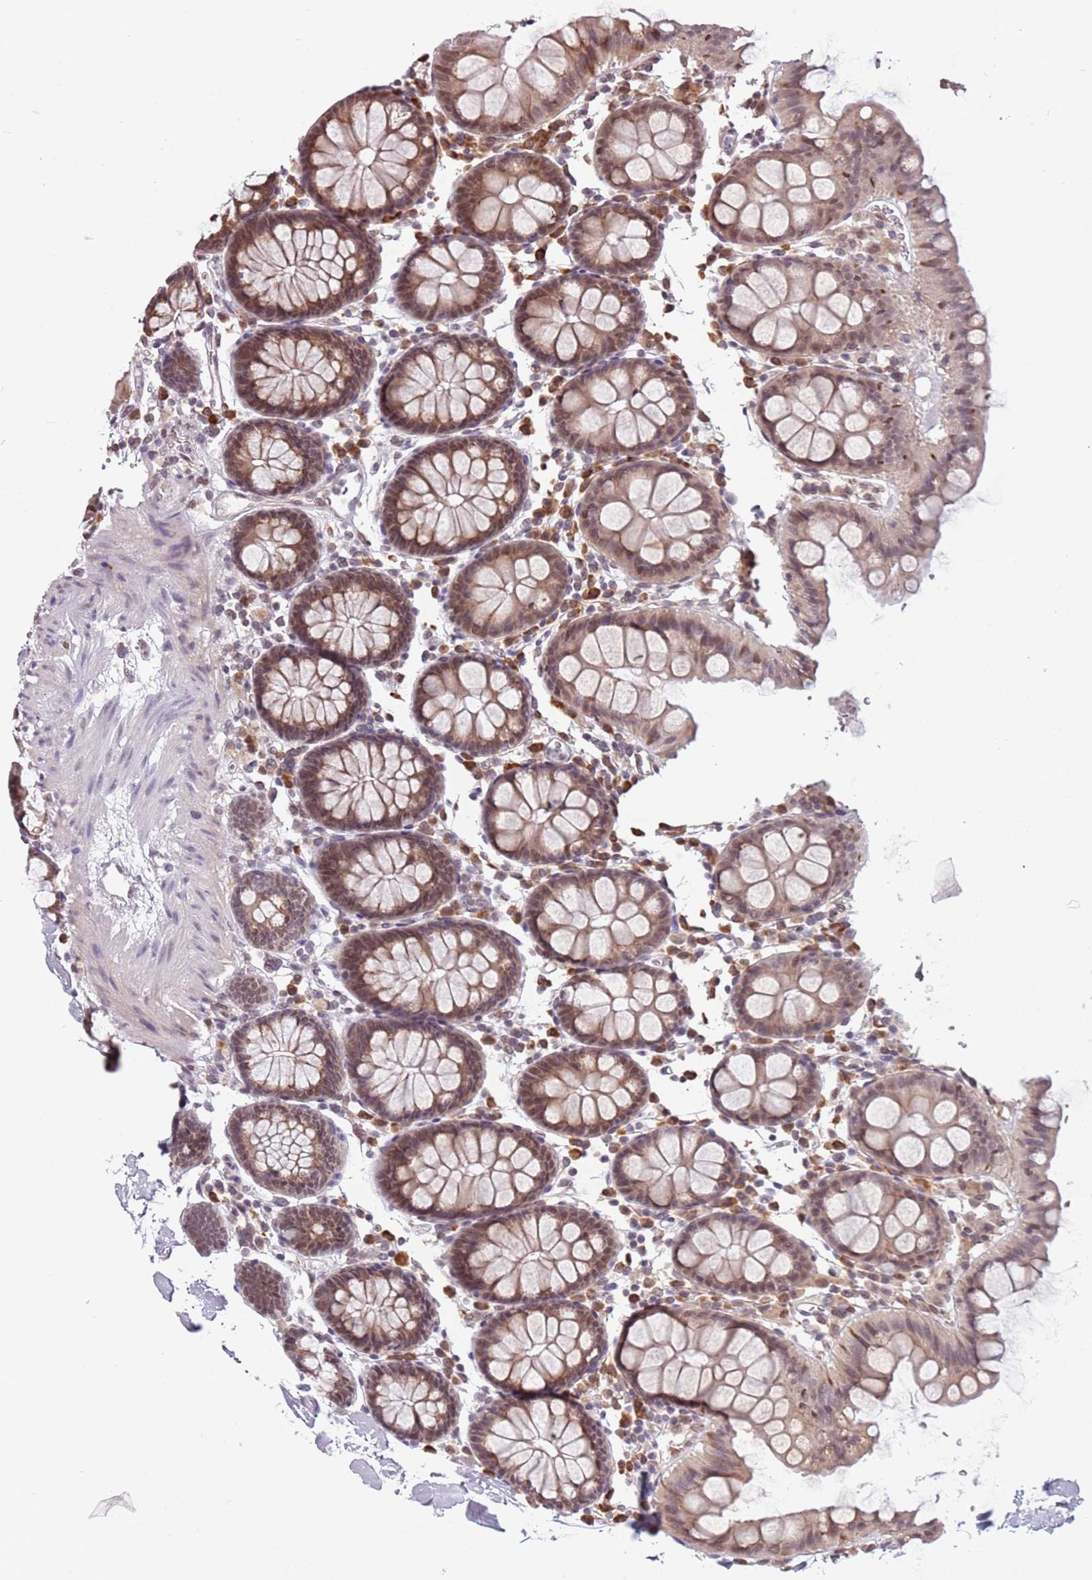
{"staining": {"intensity": "negative", "quantity": "none", "location": "none"}, "tissue": "colon", "cell_type": "Endothelial cells", "image_type": "normal", "snomed": [{"axis": "morphology", "description": "Normal tissue, NOS"}, {"axis": "topography", "description": "Colon"}], "caption": "Colon was stained to show a protein in brown. There is no significant positivity in endothelial cells. The staining was performed using DAB (3,3'-diaminobenzidine) to visualize the protein expression in brown, while the nuclei were stained in blue with hematoxylin (Magnification: 20x).", "gene": "BARD1", "patient": {"sex": "male", "age": 75}}